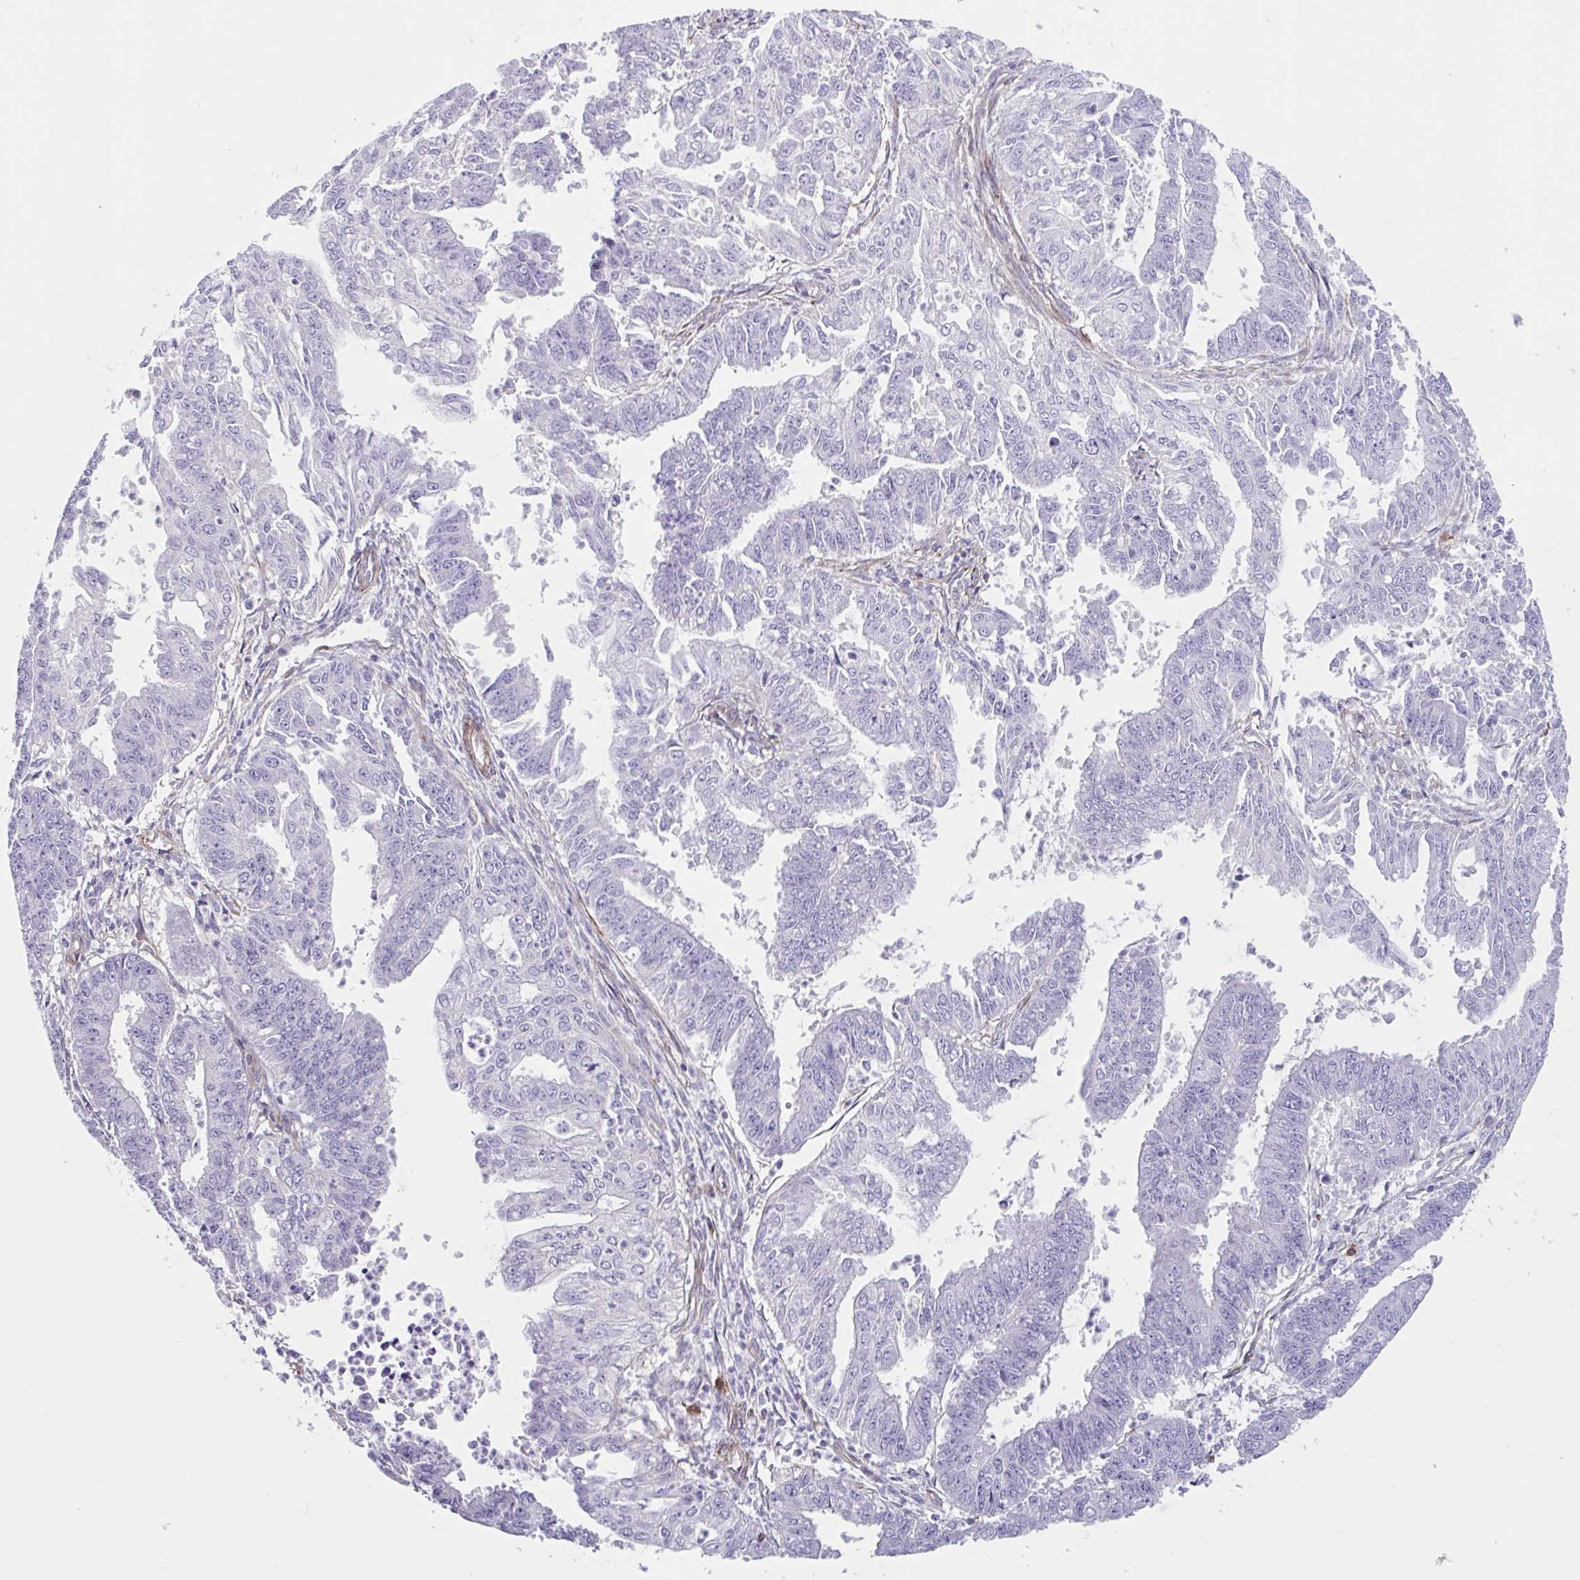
{"staining": {"intensity": "negative", "quantity": "none", "location": "none"}, "tissue": "endometrial cancer", "cell_type": "Tumor cells", "image_type": "cancer", "snomed": [{"axis": "morphology", "description": "Adenocarcinoma, NOS"}, {"axis": "topography", "description": "Endometrium"}], "caption": "This is an IHC photomicrograph of endometrial cancer (adenocarcinoma). There is no positivity in tumor cells.", "gene": "CITED4", "patient": {"sex": "female", "age": 73}}